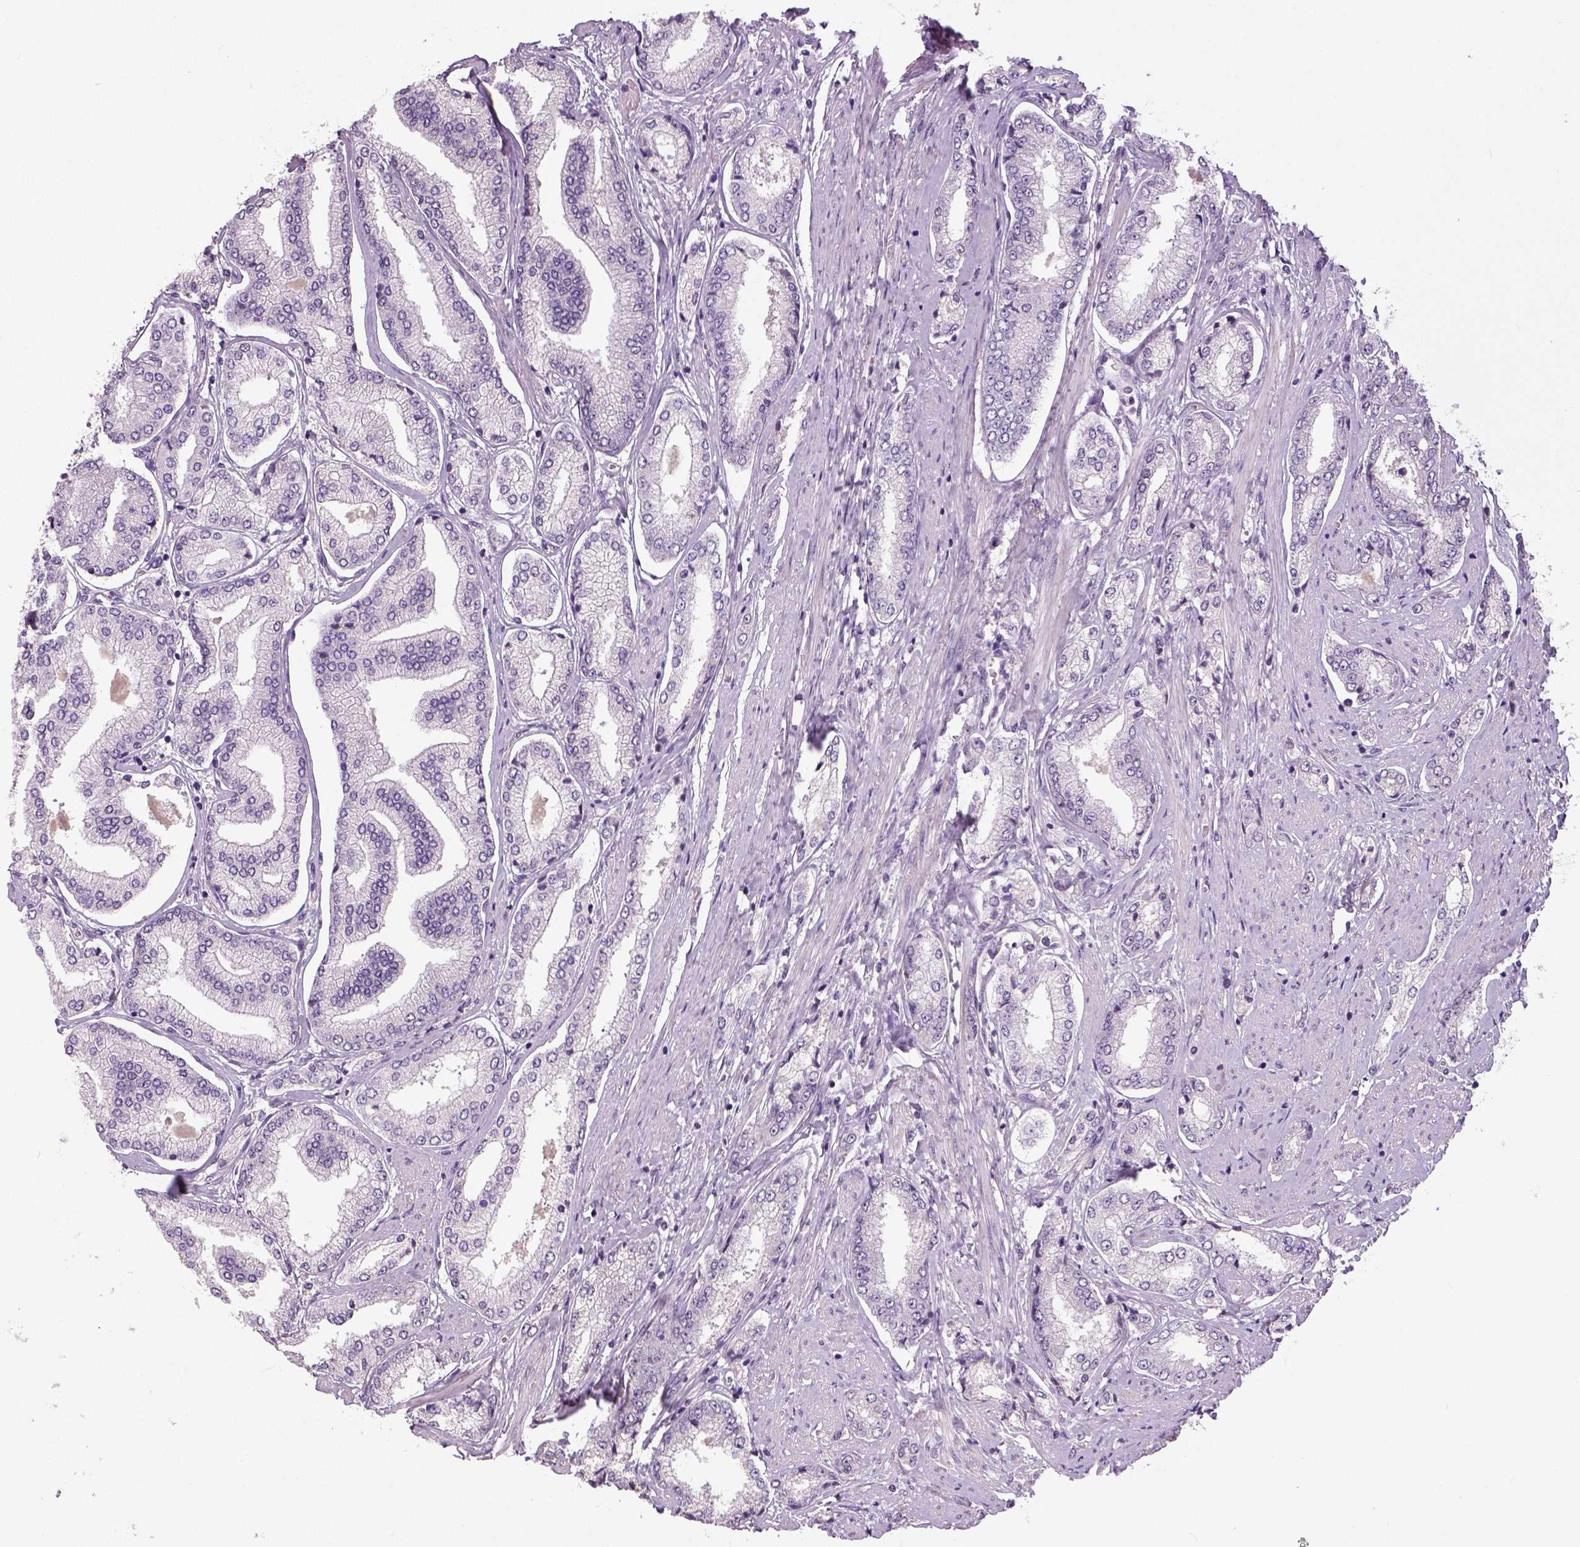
{"staining": {"intensity": "negative", "quantity": "none", "location": "none"}, "tissue": "prostate cancer", "cell_type": "Tumor cells", "image_type": "cancer", "snomed": [{"axis": "morphology", "description": "Adenocarcinoma, NOS"}, {"axis": "topography", "description": "Prostate"}], "caption": "Immunohistochemistry (IHC) image of neoplastic tissue: adenocarcinoma (prostate) stained with DAB reveals no significant protein expression in tumor cells.", "gene": "NECAB1", "patient": {"sex": "male", "age": 63}}